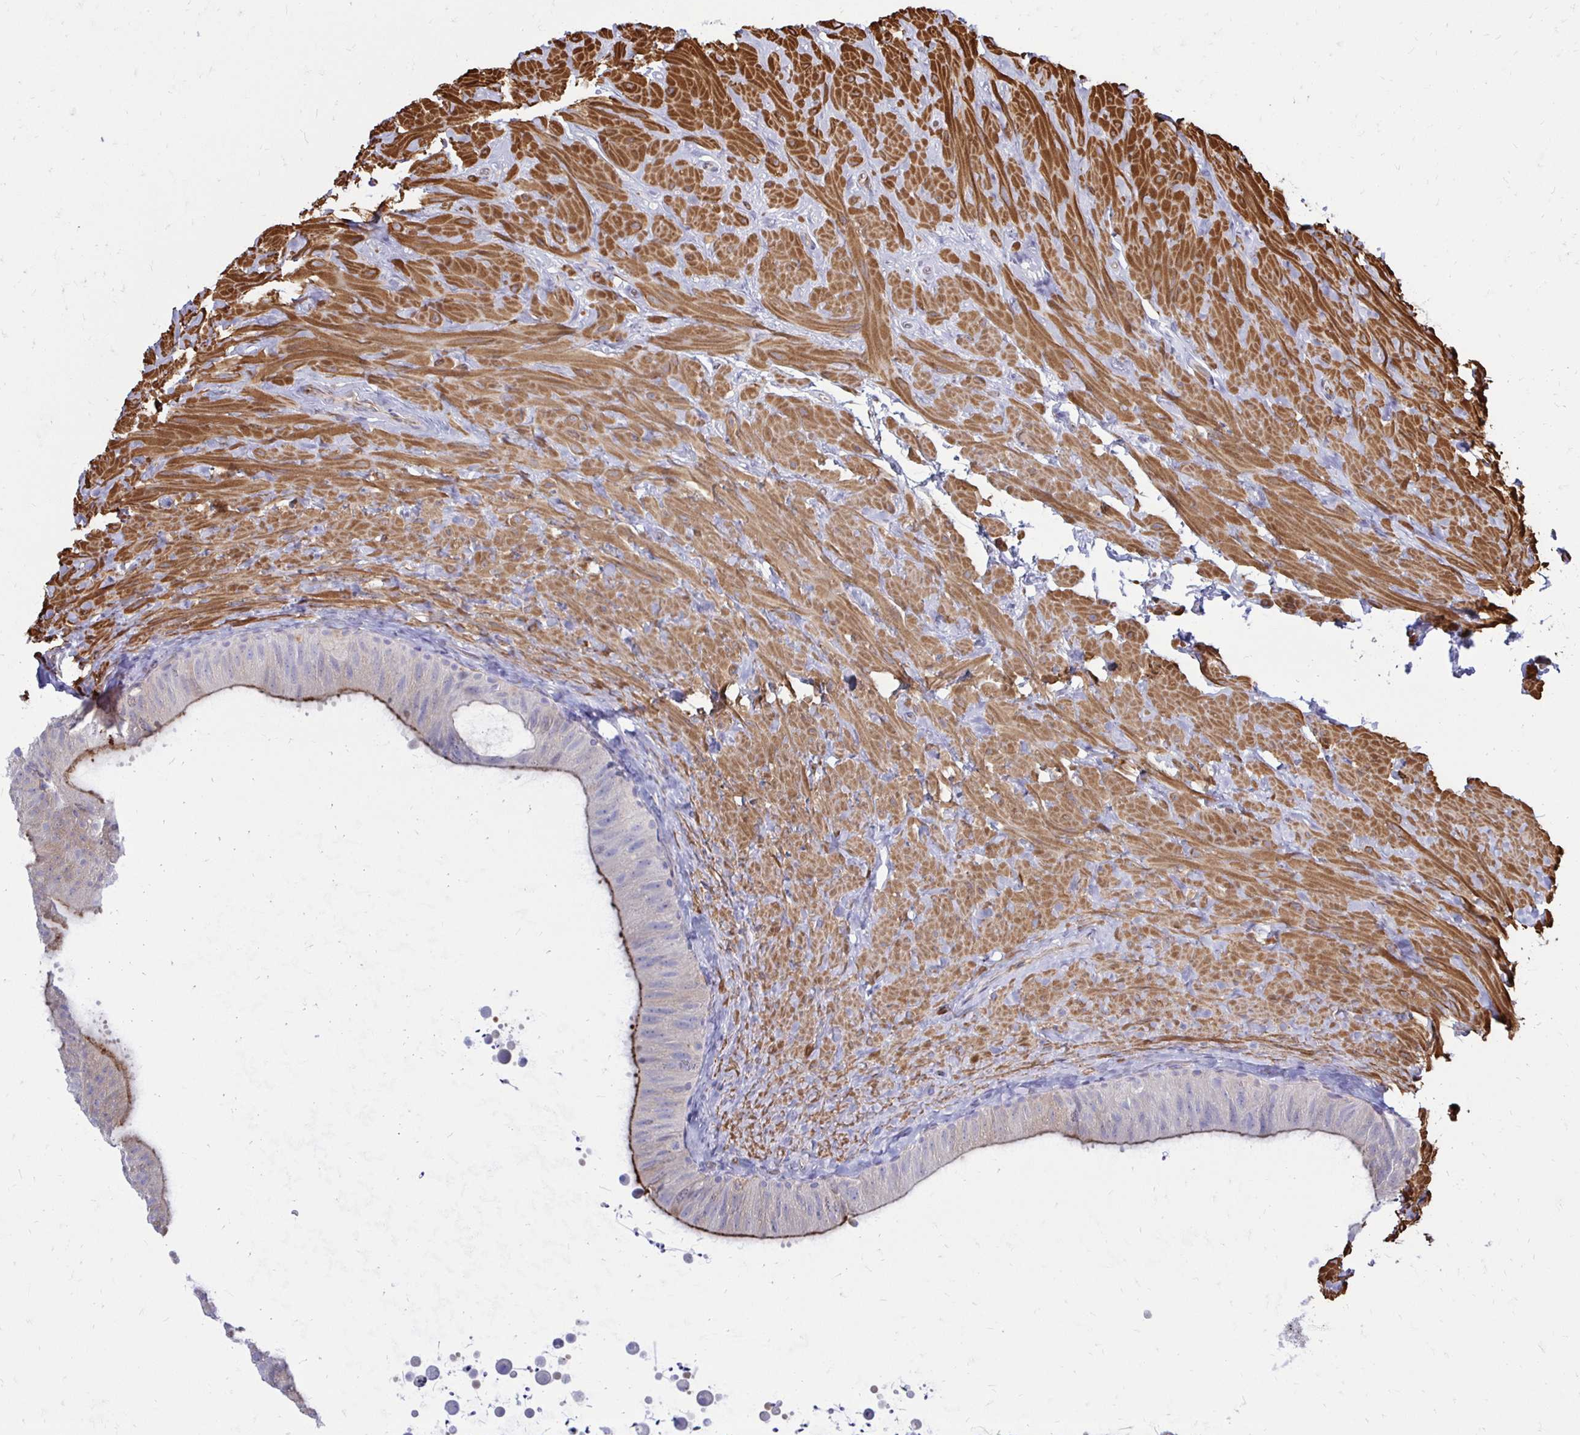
{"staining": {"intensity": "moderate", "quantity": "<25%", "location": "cytoplasmic/membranous"}, "tissue": "epididymis", "cell_type": "Glandular cells", "image_type": "normal", "snomed": [{"axis": "morphology", "description": "Normal tissue, NOS"}, {"axis": "topography", "description": "Epididymis, spermatic cord, NOS"}, {"axis": "topography", "description": "Epididymis"}], "caption": "IHC of unremarkable human epididymis demonstrates low levels of moderate cytoplasmic/membranous positivity in about <25% of glandular cells. Using DAB (brown) and hematoxylin (blue) stains, captured at high magnification using brightfield microscopy.", "gene": "CTPS1", "patient": {"sex": "male", "age": 31}}